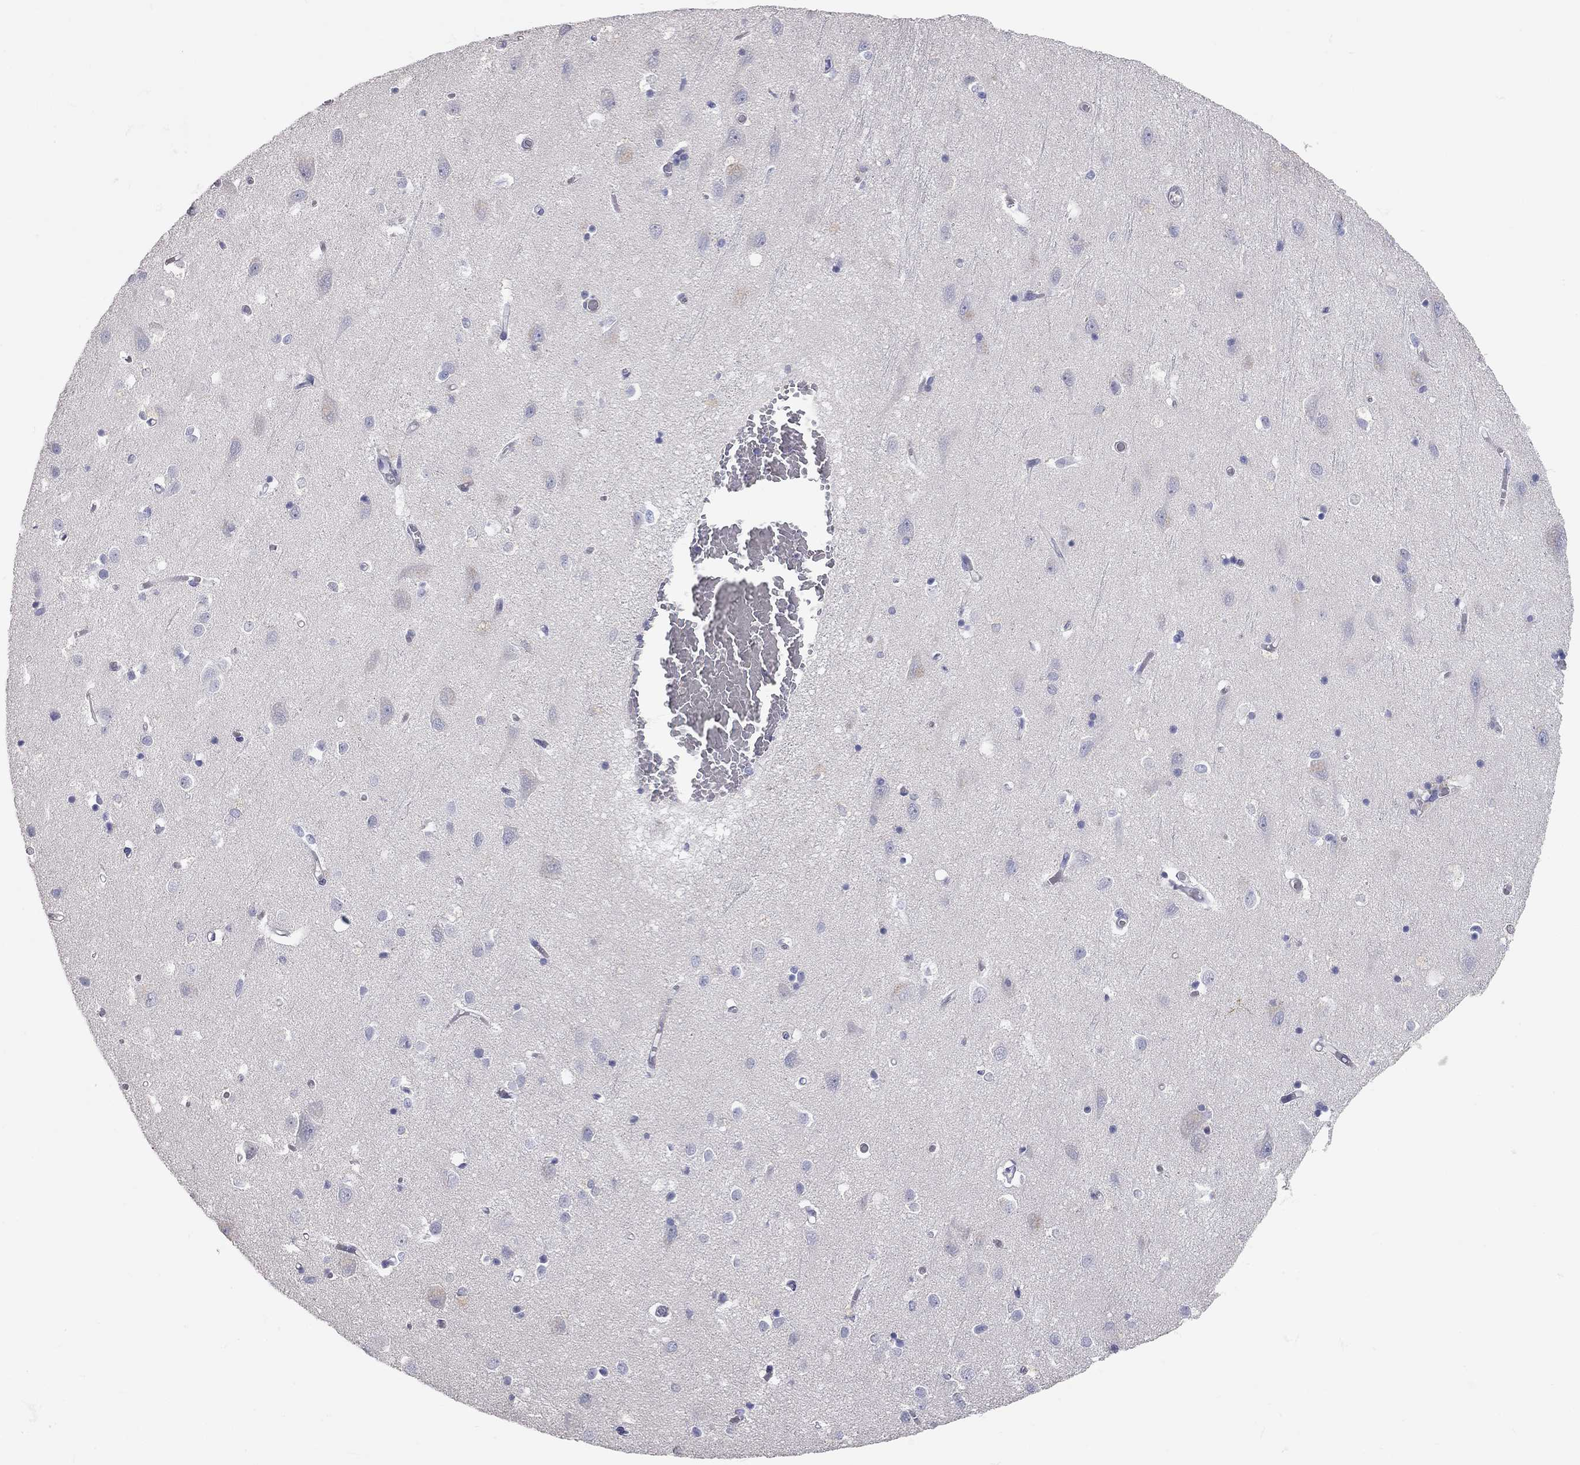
{"staining": {"intensity": "negative", "quantity": "none", "location": "none"}, "tissue": "cerebral cortex", "cell_type": "Endothelial cells", "image_type": "normal", "snomed": [{"axis": "morphology", "description": "Normal tissue, NOS"}, {"axis": "topography", "description": "Cerebral cortex"}], "caption": "Immunohistochemical staining of benign human cerebral cortex exhibits no significant staining in endothelial cells.", "gene": "C10orf90", "patient": {"sex": "male", "age": 70}}